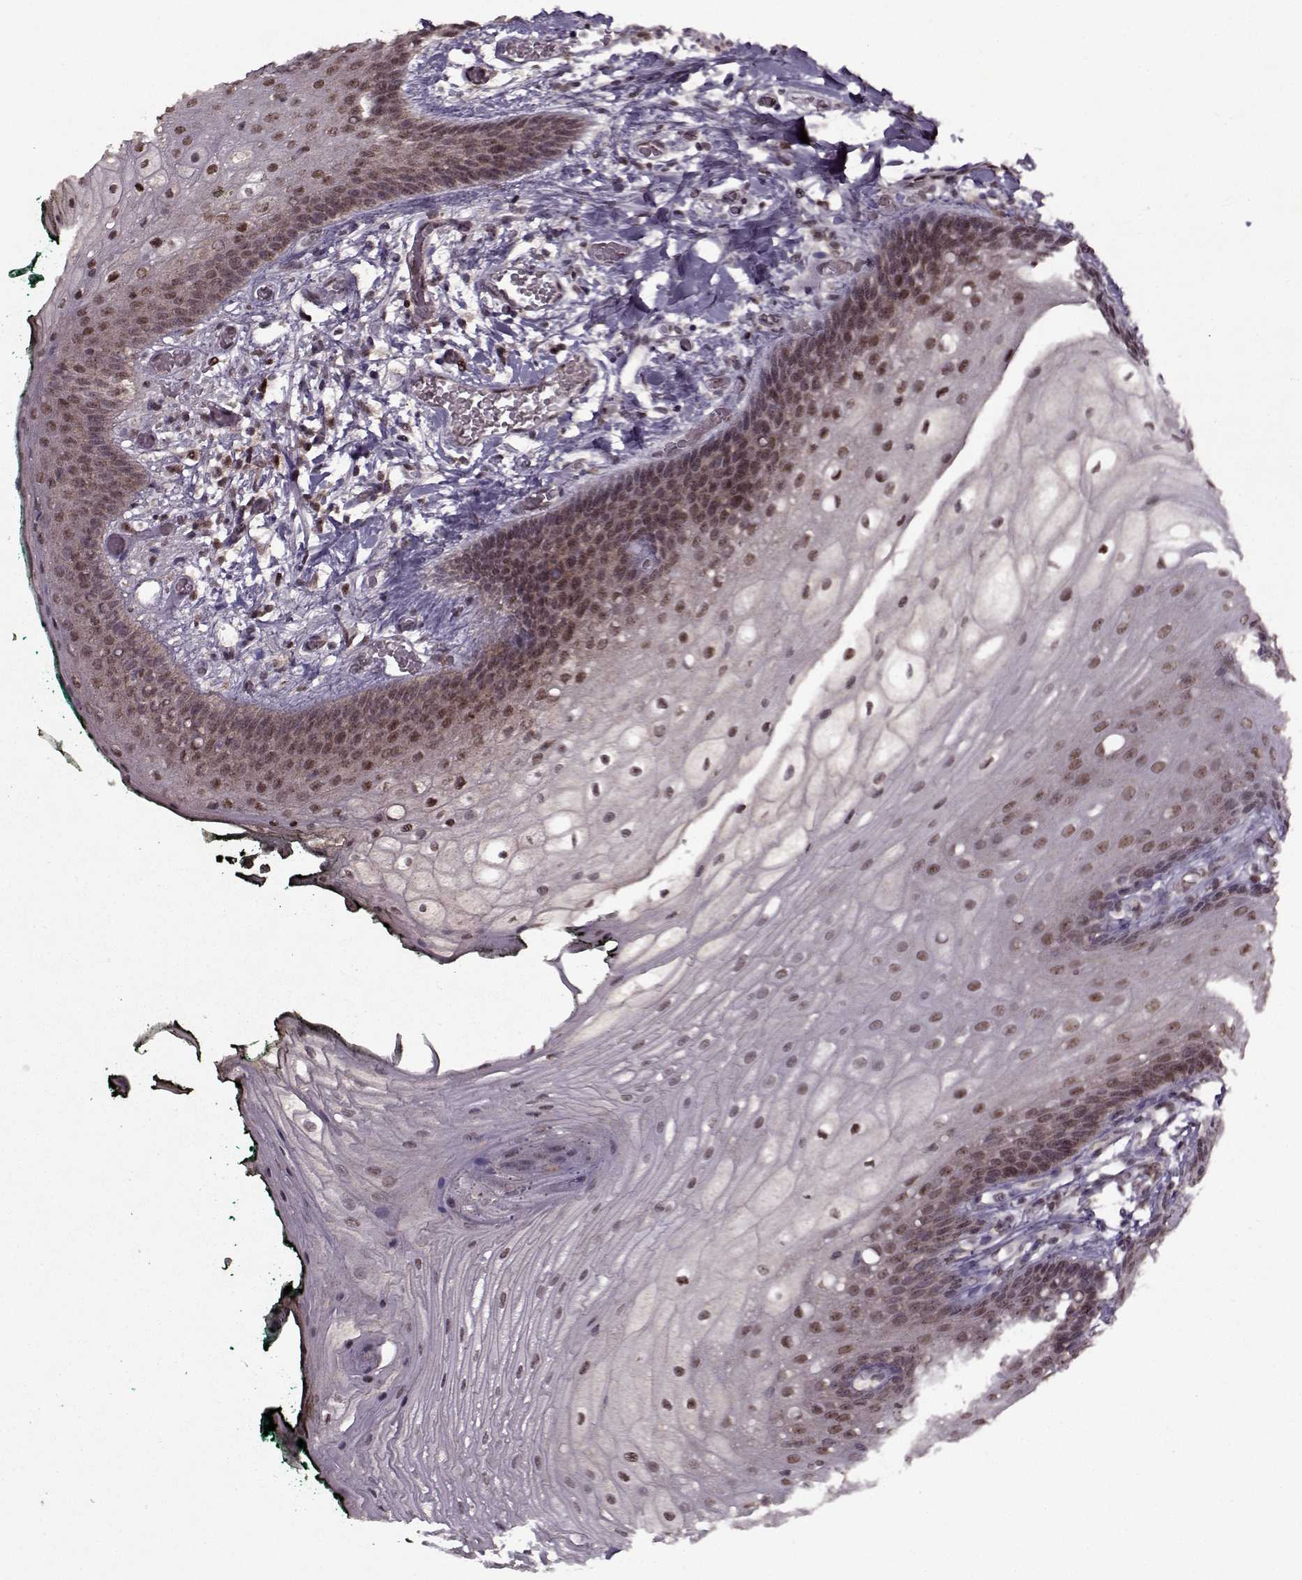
{"staining": {"intensity": "moderate", "quantity": ">75%", "location": "nuclear"}, "tissue": "oral mucosa", "cell_type": "Squamous epithelial cells", "image_type": "normal", "snomed": [{"axis": "morphology", "description": "Normal tissue, NOS"}, {"axis": "topography", "description": "Oral tissue"}, {"axis": "topography", "description": "Head-Neck"}], "caption": "IHC histopathology image of benign oral mucosa stained for a protein (brown), which shows medium levels of moderate nuclear positivity in about >75% of squamous epithelial cells.", "gene": "PSMA7", "patient": {"sex": "female", "age": 68}}